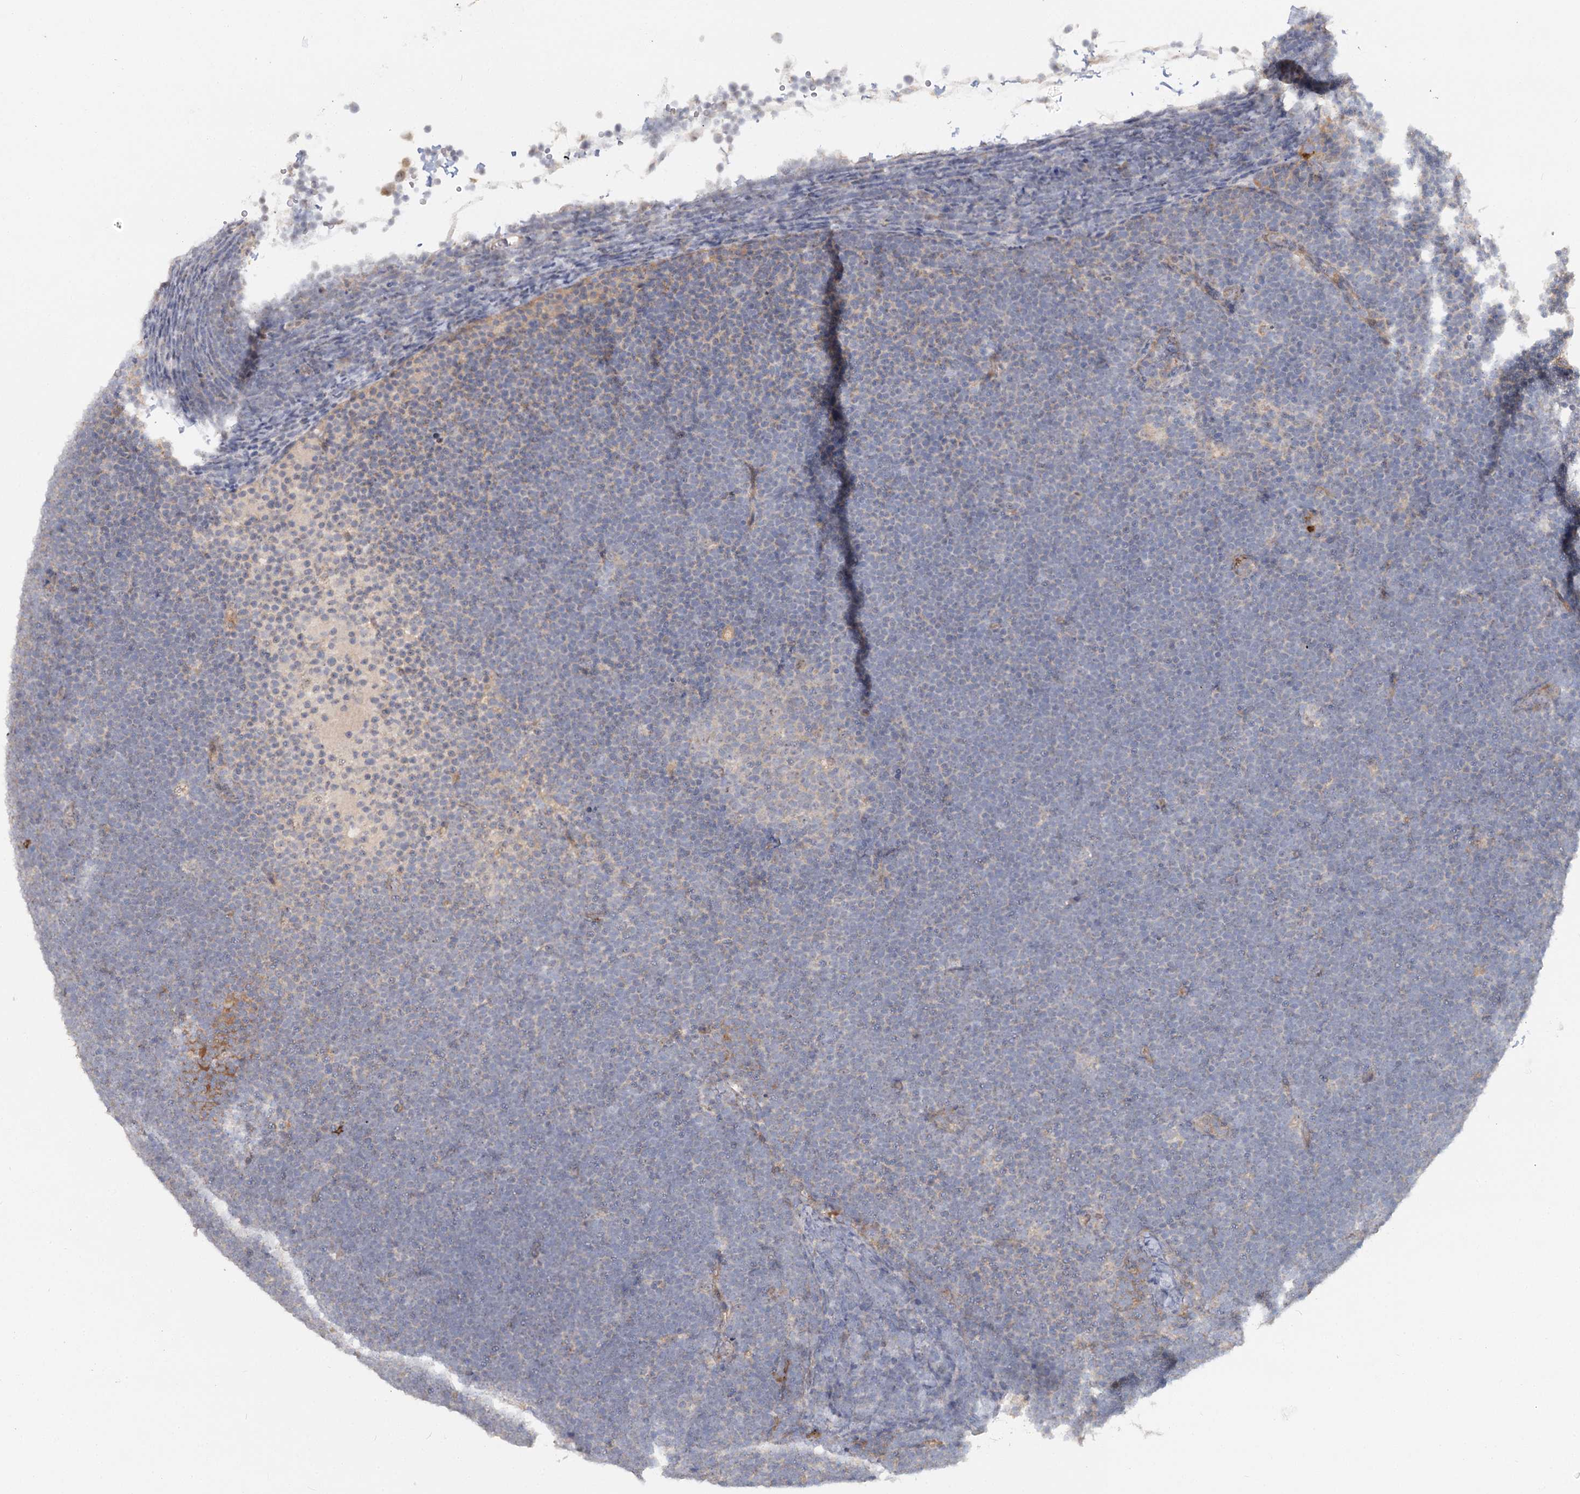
{"staining": {"intensity": "negative", "quantity": "none", "location": "none"}, "tissue": "lymphoma", "cell_type": "Tumor cells", "image_type": "cancer", "snomed": [{"axis": "morphology", "description": "Malignant lymphoma, non-Hodgkin's type, High grade"}, {"axis": "topography", "description": "Lymph node"}], "caption": "This is an immunohistochemistry (IHC) micrograph of human lymphoma. There is no expression in tumor cells.", "gene": "ANGPTL5", "patient": {"sex": "male", "age": 13}}